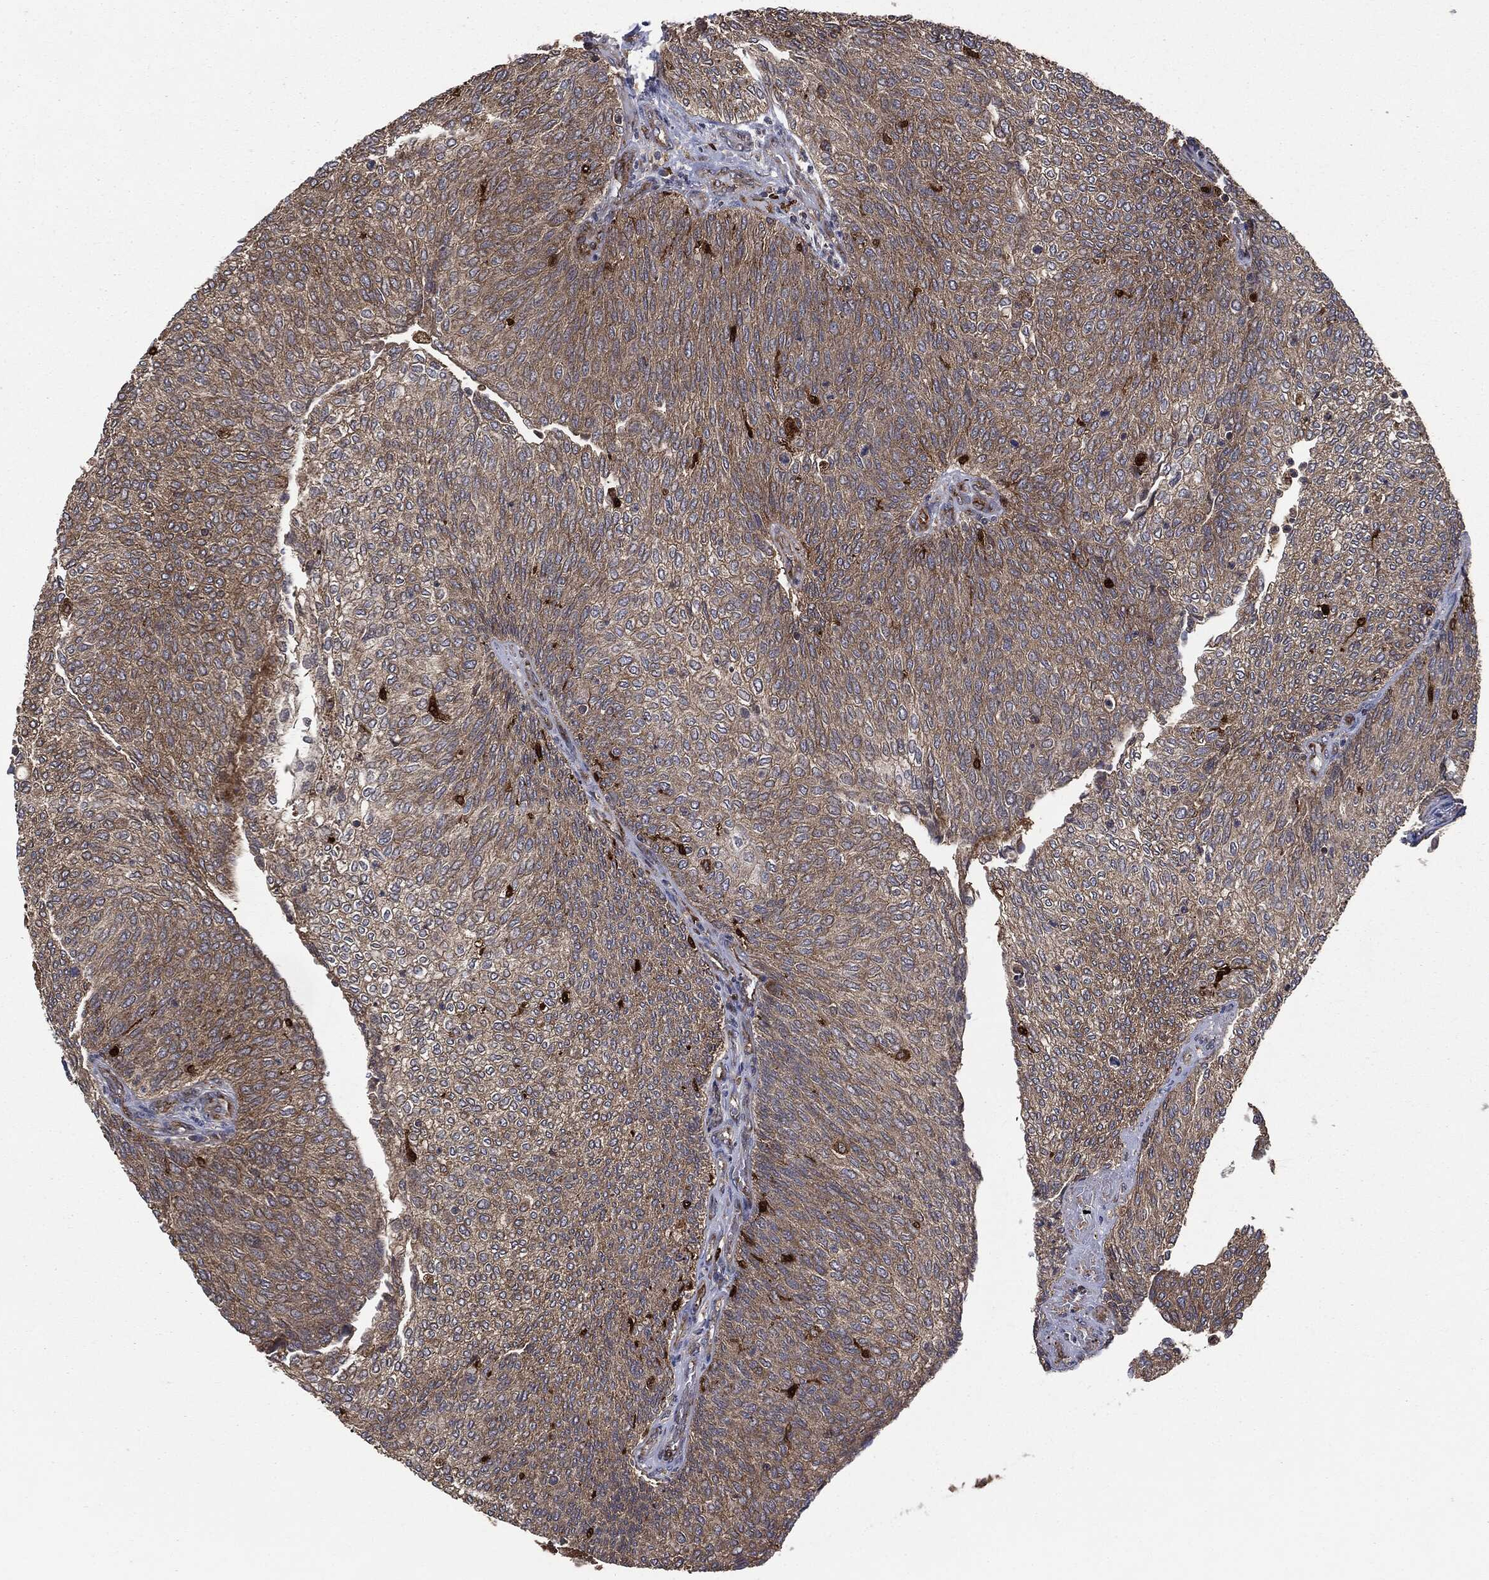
{"staining": {"intensity": "moderate", "quantity": ">75%", "location": "cytoplasmic/membranous"}, "tissue": "urothelial cancer", "cell_type": "Tumor cells", "image_type": "cancer", "snomed": [{"axis": "morphology", "description": "Urothelial carcinoma, High grade"}, {"axis": "topography", "description": "Urinary bladder"}], "caption": "An image of human urothelial cancer stained for a protein demonstrates moderate cytoplasmic/membranous brown staining in tumor cells.", "gene": "PLOD3", "patient": {"sex": "female", "age": 79}}